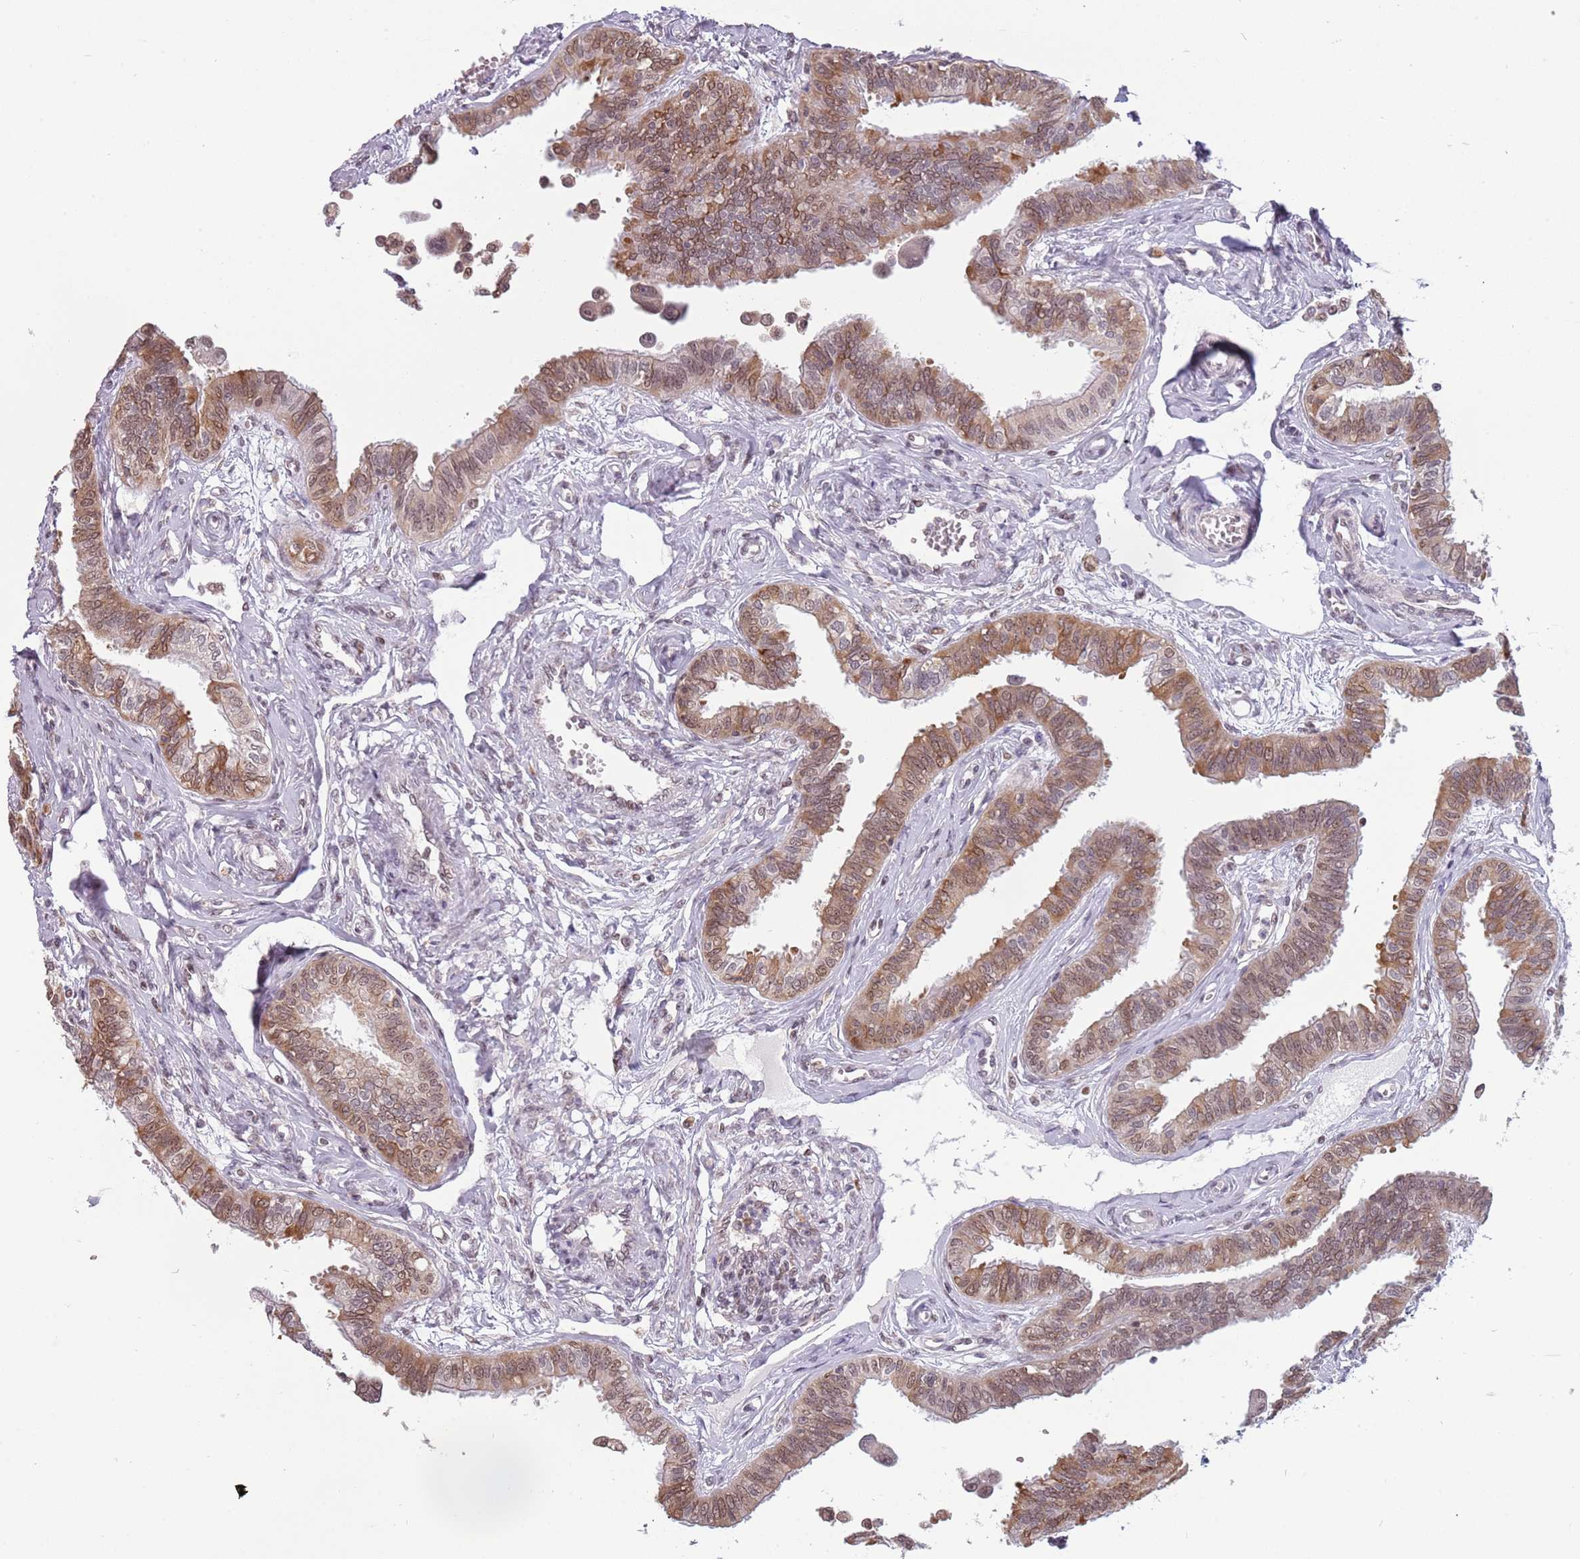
{"staining": {"intensity": "moderate", "quantity": "25%-75%", "location": "cytoplasmic/membranous,nuclear"}, "tissue": "fallopian tube", "cell_type": "Glandular cells", "image_type": "normal", "snomed": [{"axis": "morphology", "description": "Normal tissue, NOS"}, {"axis": "morphology", "description": "Carcinoma, NOS"}, {"axis": "topography", "description": "Fallopian tube"}, {"axis": "topography", "description": "Ovary"}], "caption": "A brown stain shows moderate cytoplasmic/membranous,nuclear expression of a protein in glandular cells of benign fallopian tube.", "gene": "BARD1", "patient": {"sex": "female", "age": 59}}